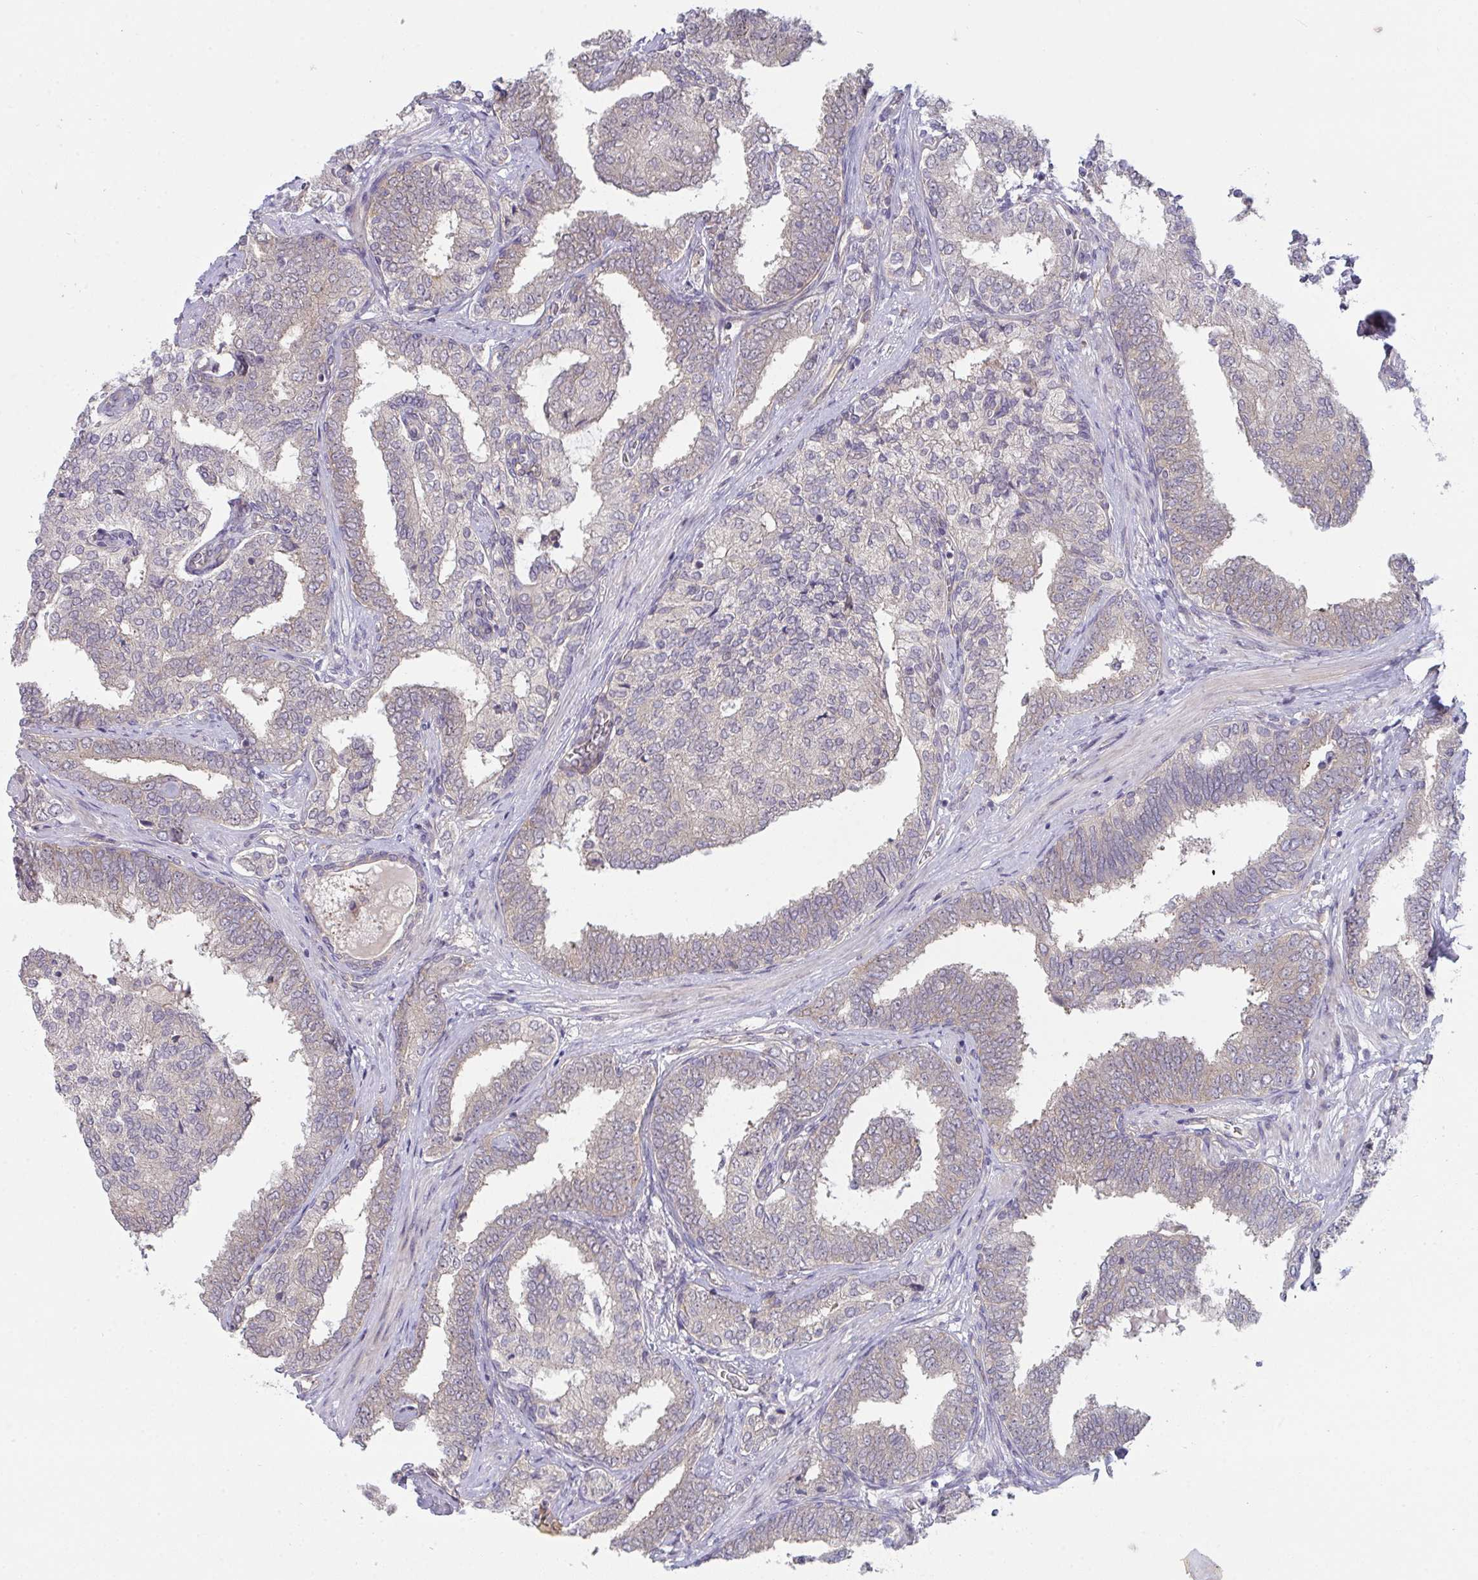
{"staining": {"intensity": "weak", "quantity": "25%-75%", "location": "cytoplasmic/membranous"}, "tissue": "prostate cancer", "cell_type": "Tumor cells", "image_type": "cancer", "snomed": [{"axis": "morphology", "description": "Adenocarcinoma, High grade"}, {"axis": "topography", "description": "Prostate"}], "caption": "The image exhibits staining of prostate cancer (high-grade adenocarcinoma), revealing weak cytoplasmic/membranous protein positivity (brown color) within tumor cells.", "gene": "CASP9", "patient": {"sex": "male", "age": 72}}